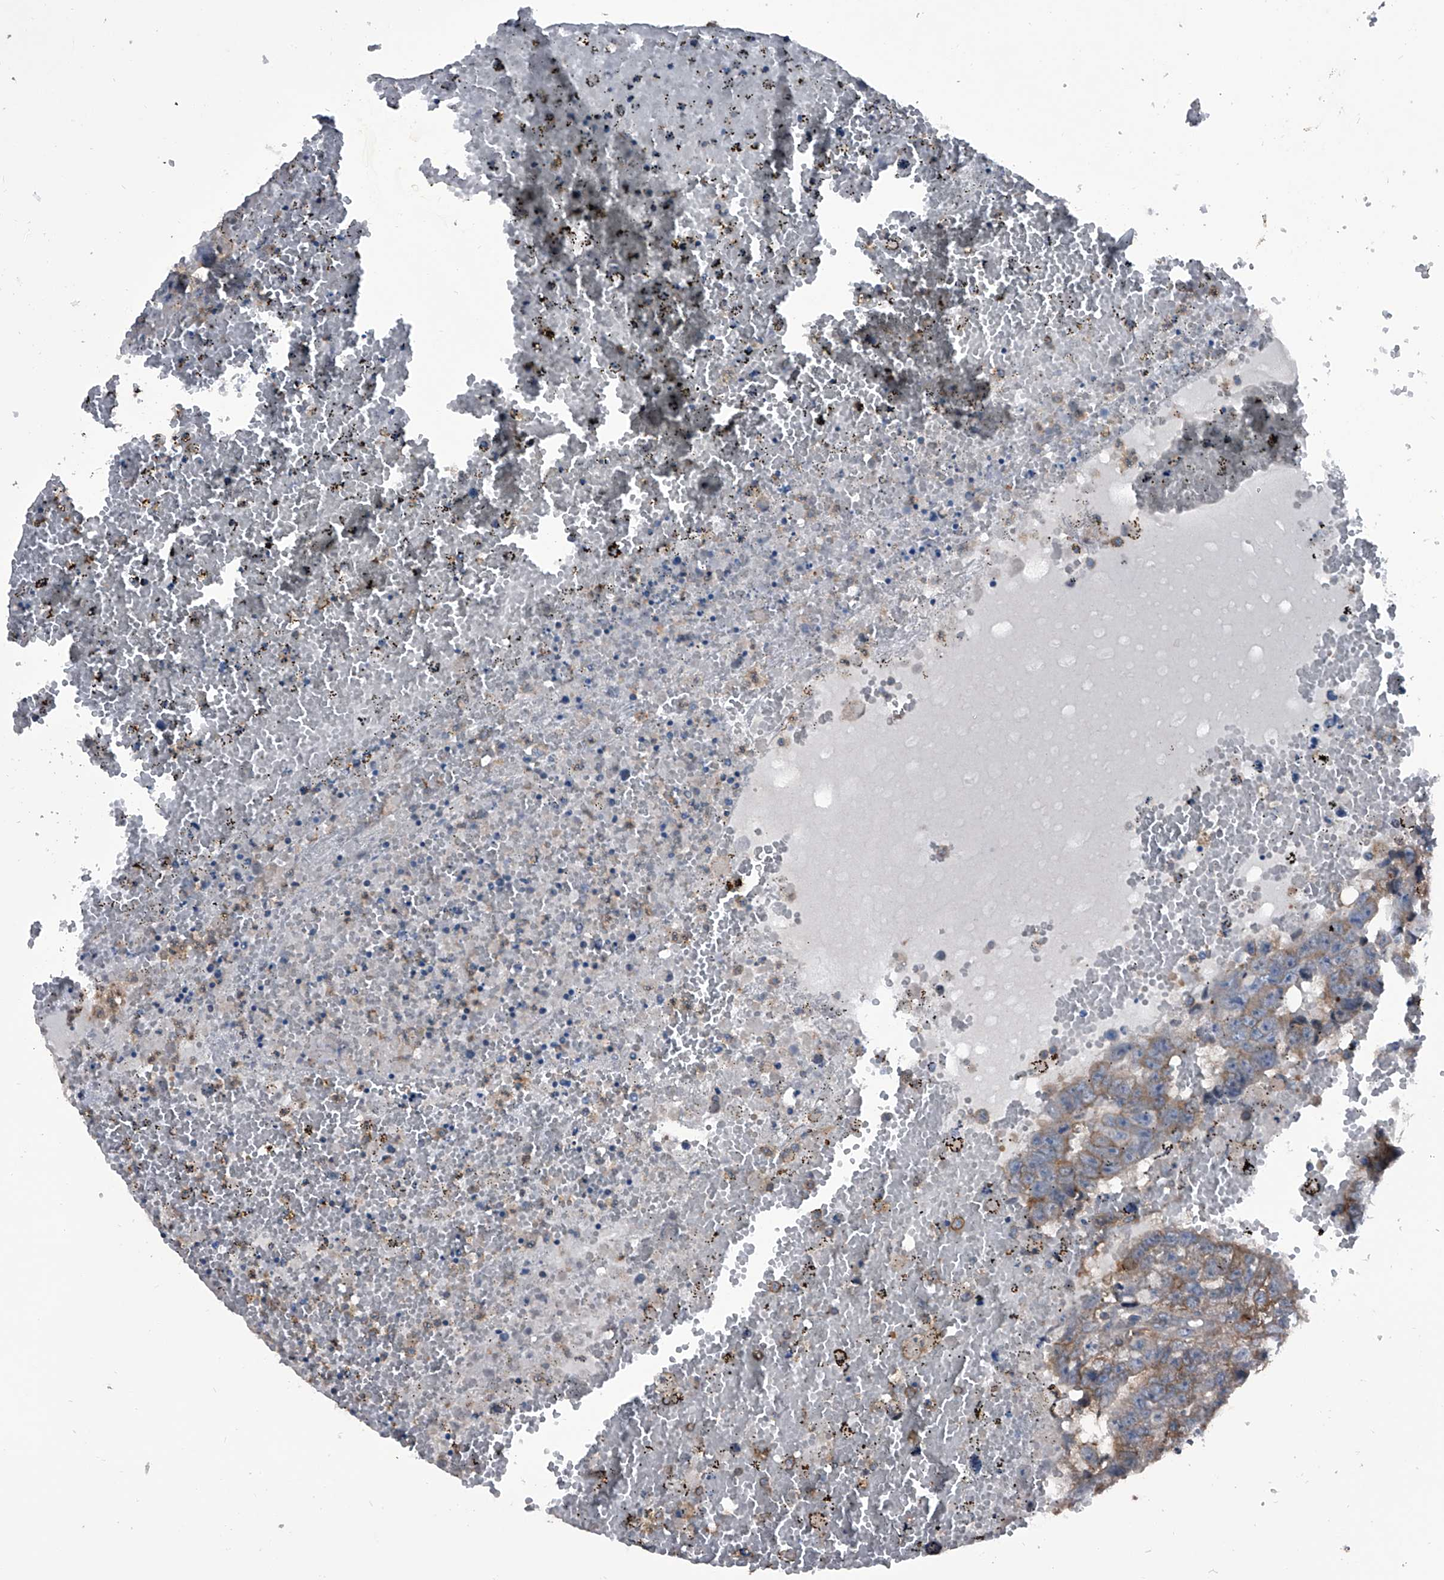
{"staining": {"intensity": "weak", "quantity": ">75%", "location": "cytoplasmic/membranous"}, "tissue": "testis cancer", "cell_type": "Tumor cells", "image_type": "cancer", "snomed": [{"axis": "morphology", "description": "Carcinoma, Embryonal, NOS"}, {"axis": "topography", "description": "Testis"}], "caption": "A micrograph showing weak cytoplasmic/membranous positivity in approximately >75% of tumor cells in testis embryonal carcinoma, as visualized by brown immunohistochemical staining.", "gene": "PIP5K1A", "patient": {"sex": "male", "age": 25}}